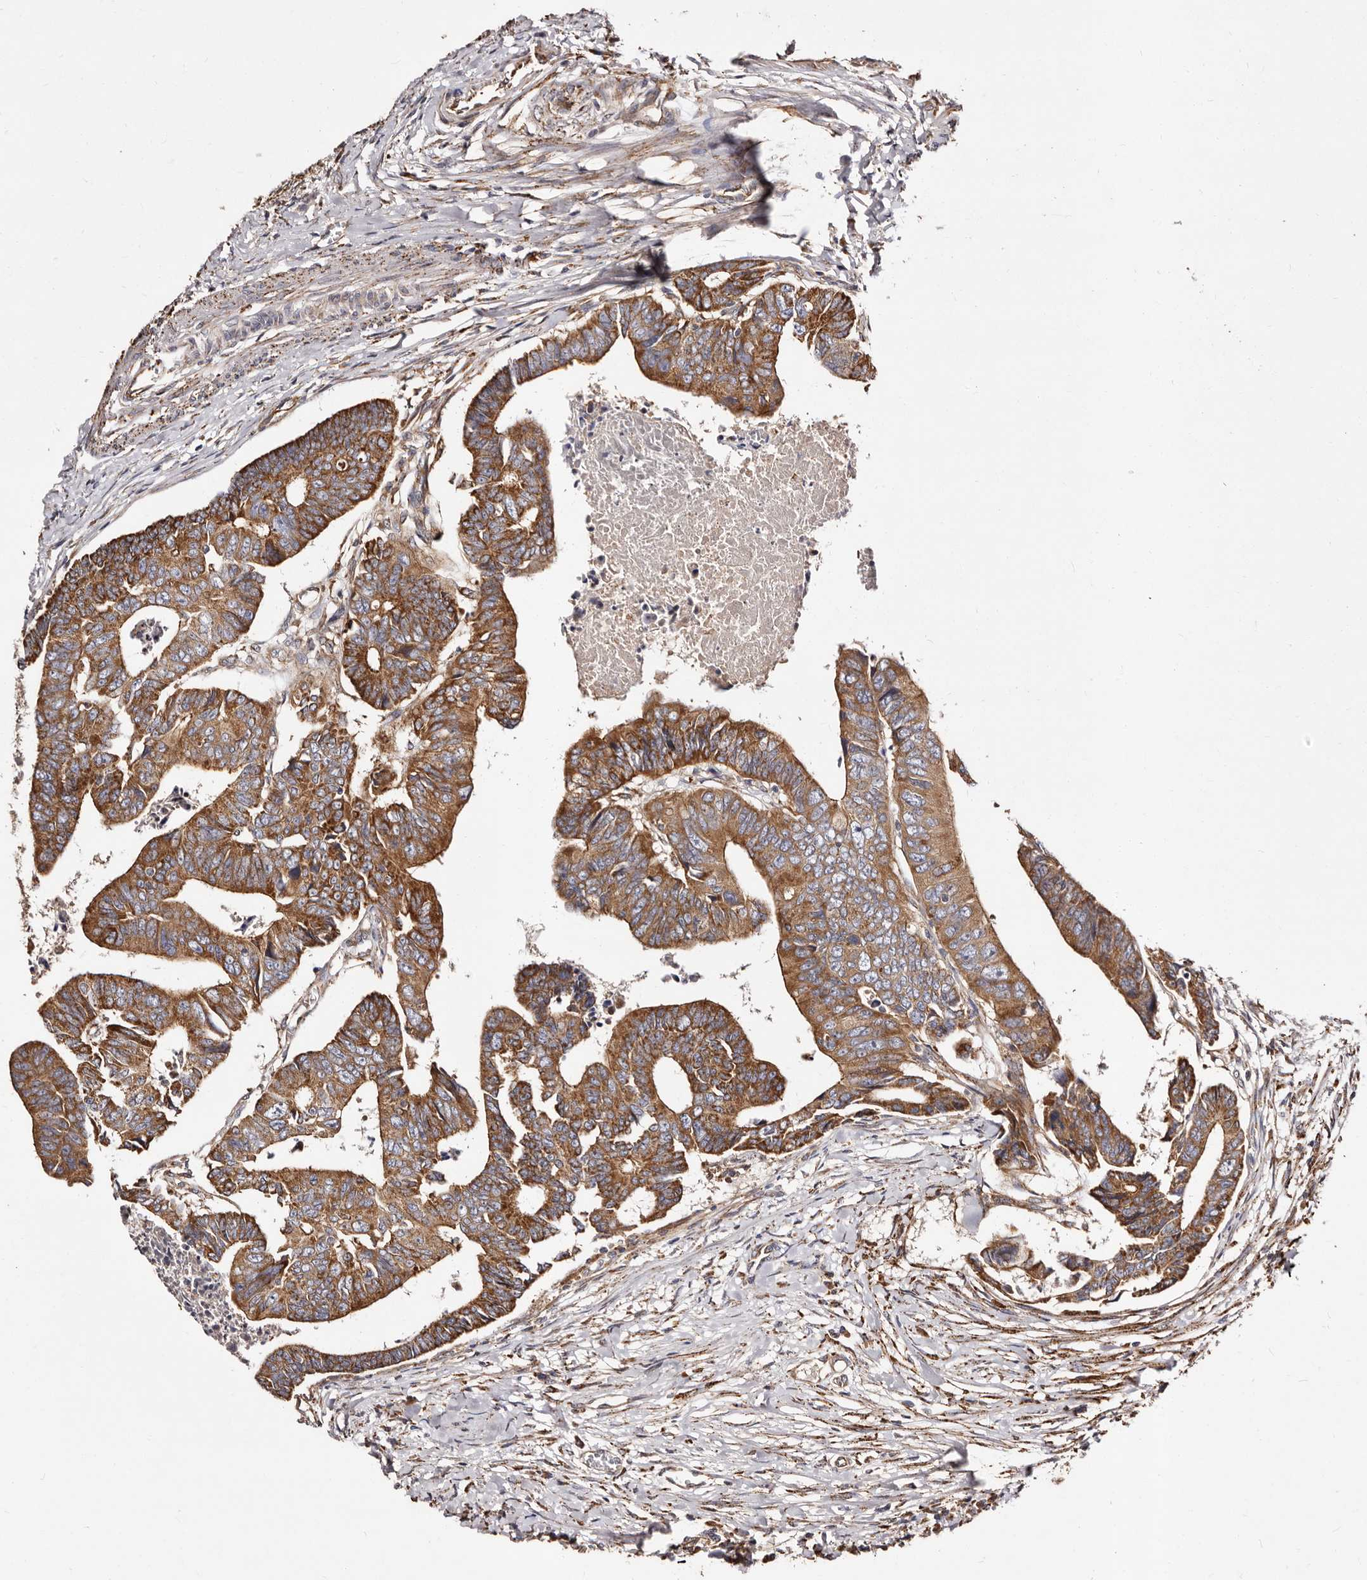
{"staining": {"intensity": "moderate", "quantity": ">75%", "location": "cytoplasmic/membranous"}, "tissue": "colorectal cancer", "cell_type": "Tumor cells", "image_type": "cancer", "snomed": [{"axis": "morphology", "description": "Adenocarcinoma, NOS"}, {"axis": "topography", "description": "Rectum"}], "caption": "Protein staining of colorectal cancer (adenocarcinoma) tissue exhibits moderate cytoplasmic/membranous staining in about >75% of tumor cells.", "gene": "LUZP1", "patient": {"sex": "female", "age": 65}}